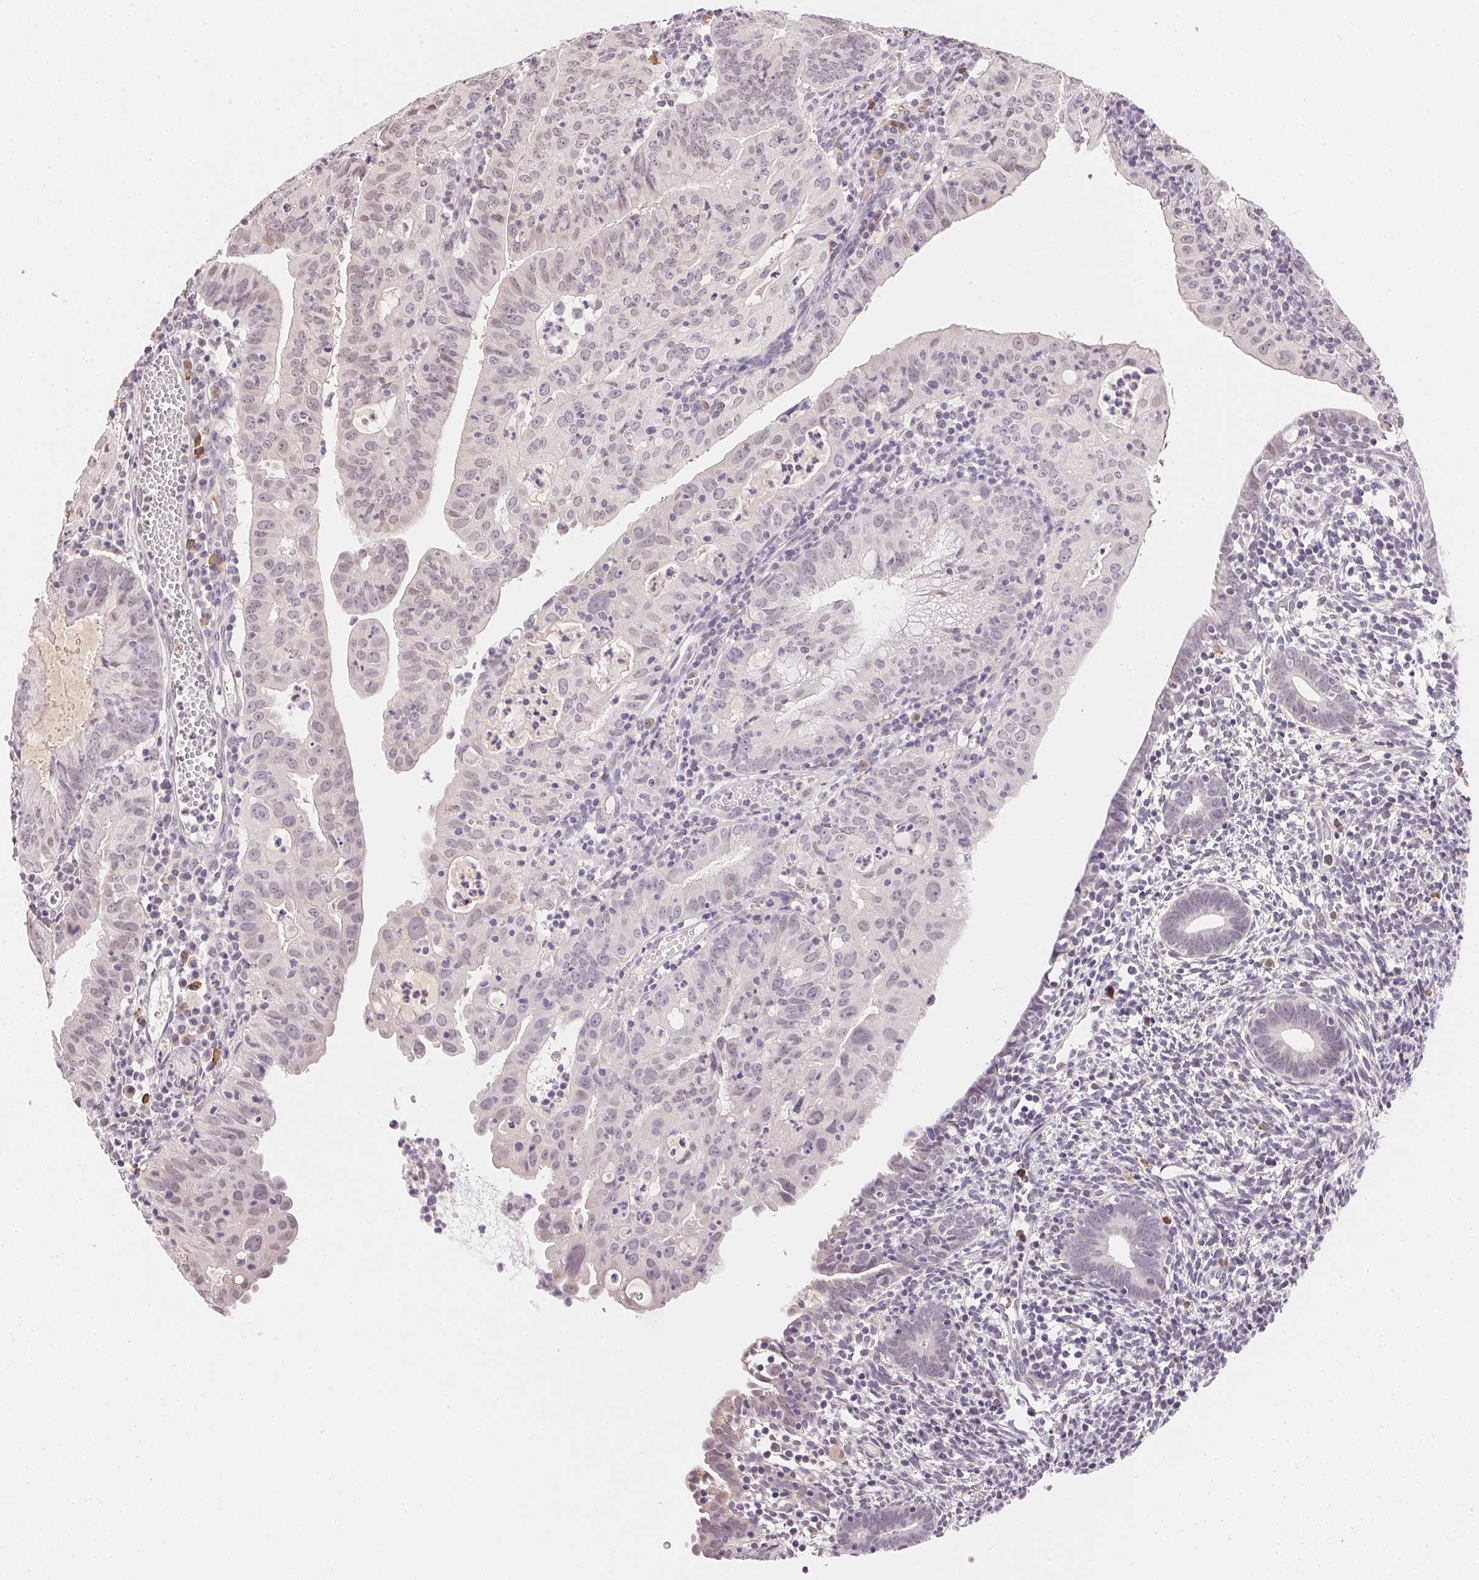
{"staining": {"intensity": "negative", "quantity": "none", "location": "none"}, "tissue": "endometrial cancer", "cell_type": "Tumor cells", "image_type": "cancer", "snomed": [{"axis": "morphology", "description": "Adenocarcinoma, NOS"}, {"axis": "topography", "description": "Endometrium"}], "caption": "The micrograph demonstrates no significant positivity in tumor cells of endometrial cancer (adenocarcinoma).", "gene": "FNDC4", "patient": {"sex": "female", "age": 60}}